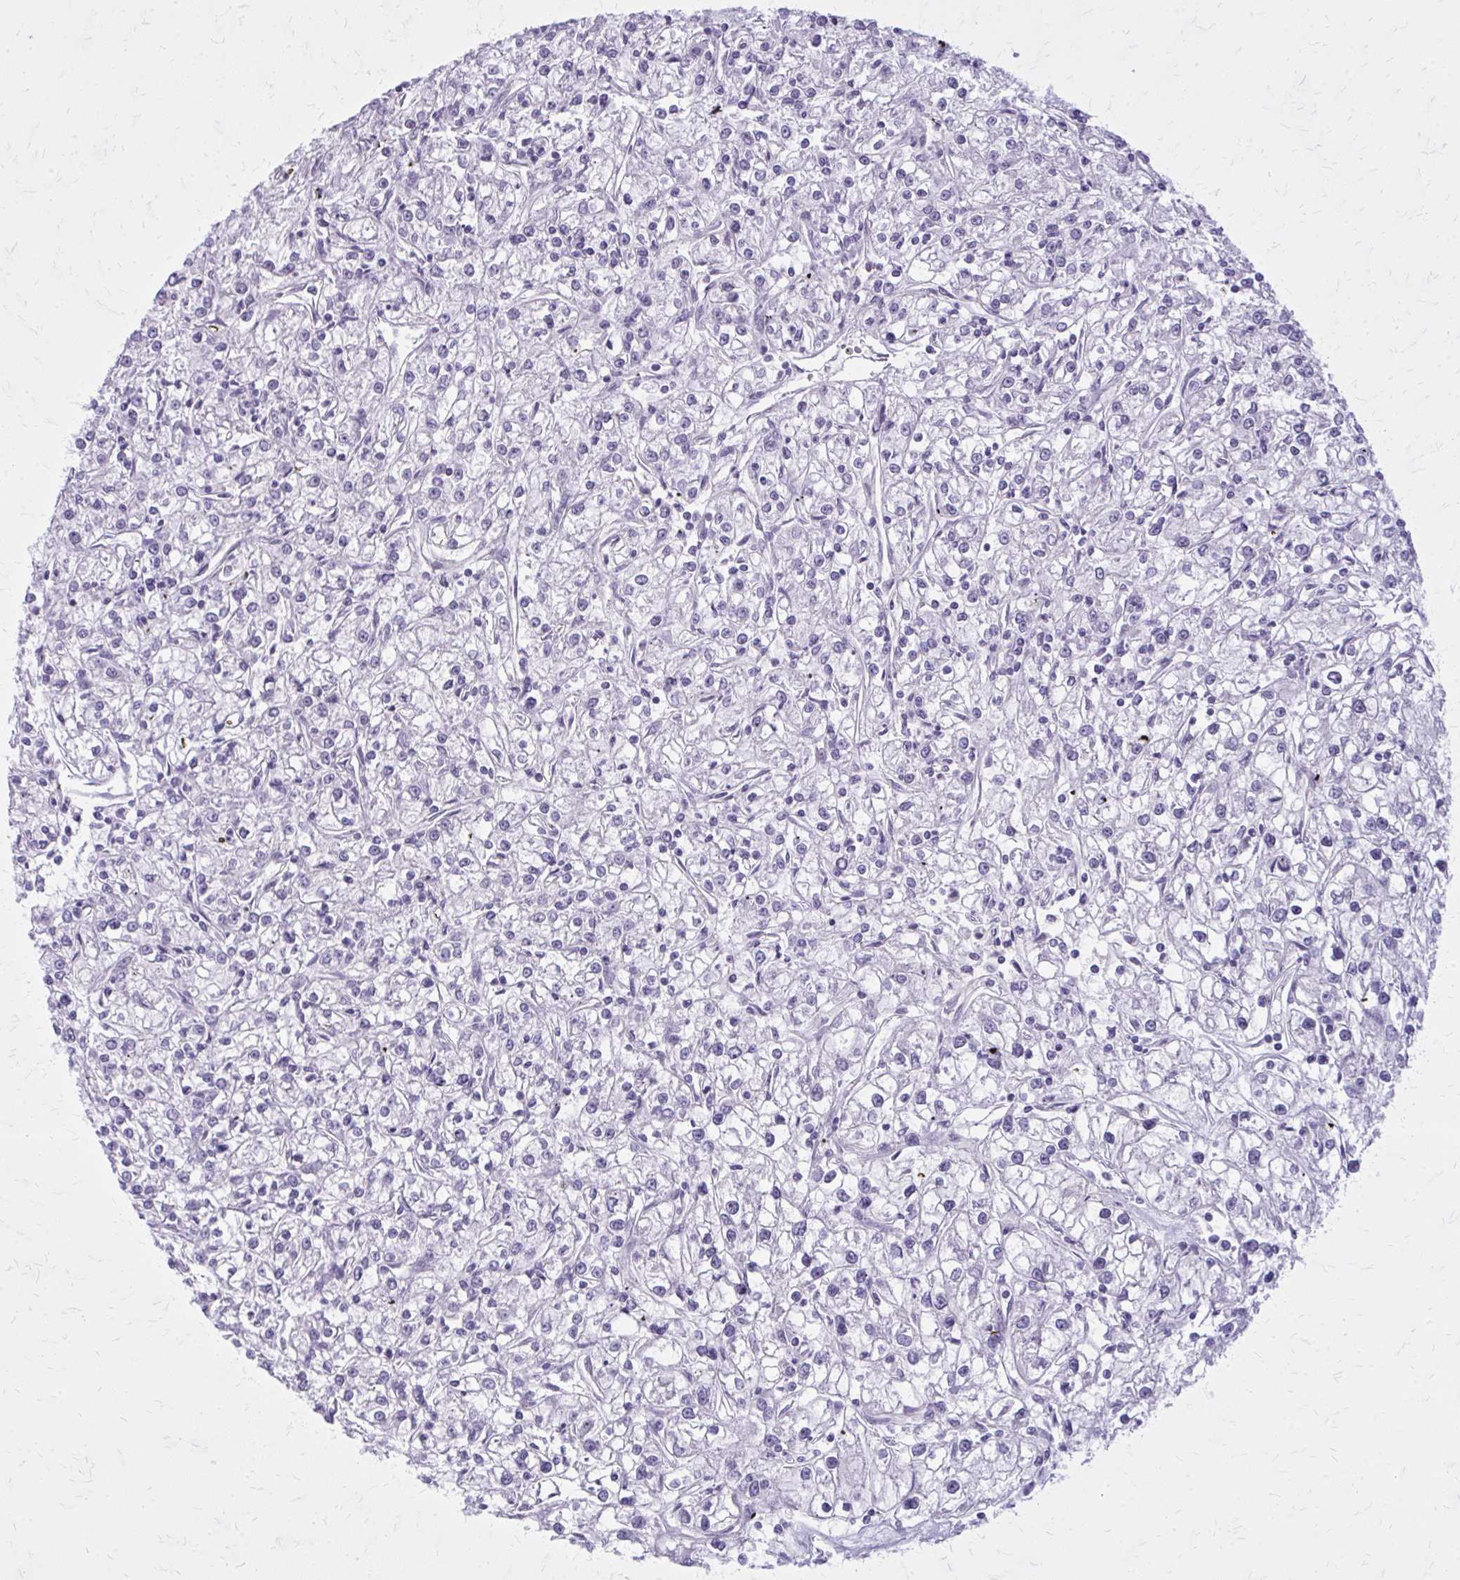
{"staining": {"intensity": "negative", "quantity": "none", "location": "none"}, "tissue": "renal cancer", "cell_type": "Tumor cells", "image_type": "cancer", "snomed": [{"axis": "morphology", "description": "Adenocarcinoma, NOS"}, {"axis": "topography", "description": "Kidney"}], "caption": "Protein analysis of renal cancer (adenocarcinoma) exhibits no significant expression in tumor cells. Nuclei are stained in blue.", "gene": "PLCB1", "patient": {"sex": "female", "age": 59}}